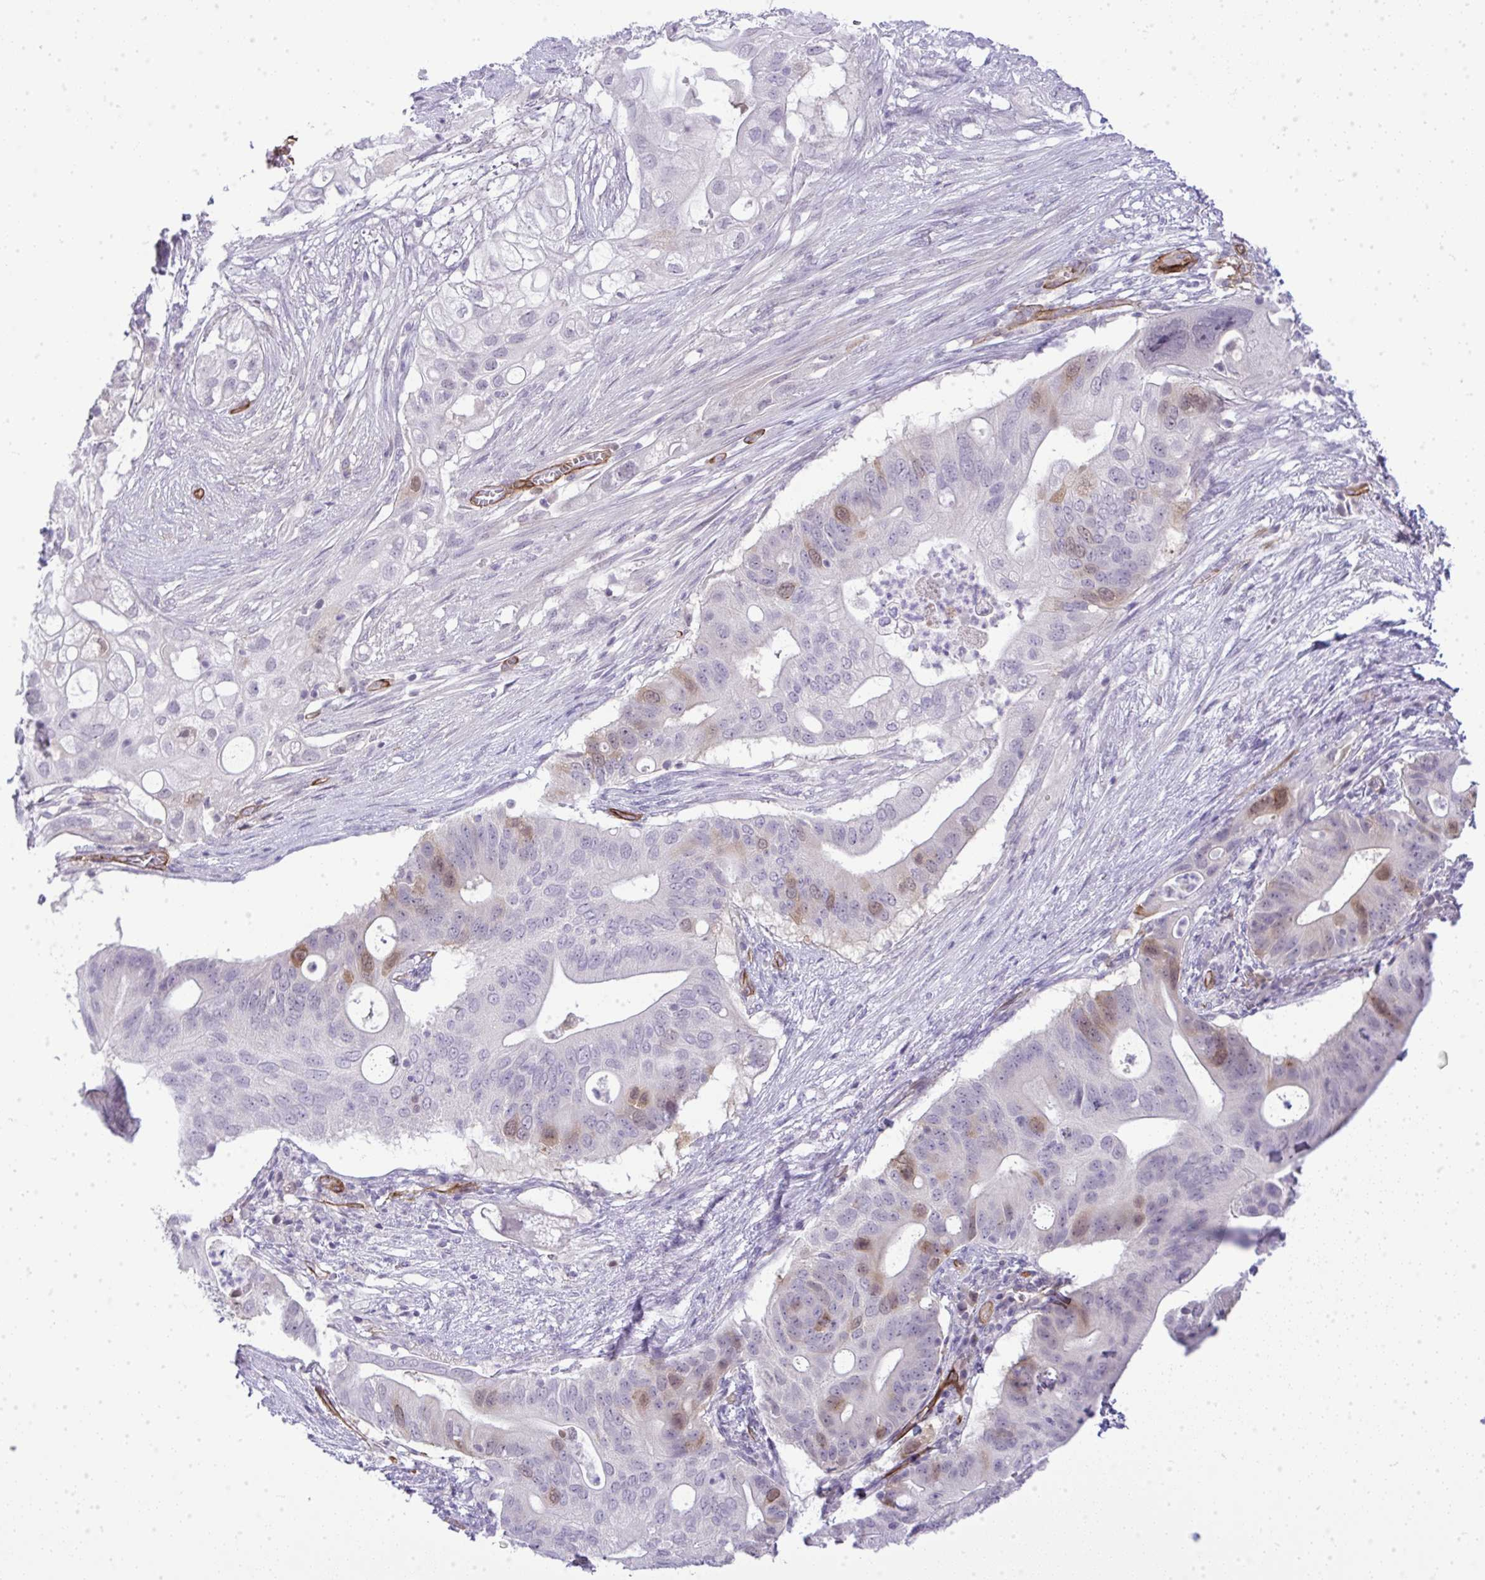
{"staining": {"intensity": "moderate", "quantity": "<25%", "location": "cytoplasmic/membranous,nuclear"}, "tissue": "pancreatic cancer", "cell_type": "Tumor cells", "image_type": "cancer", "snomed": [{"axis": "morphology", "description": "Adenocarcinoma, NOS"}, {"axis": "topography", "description": "Pancreas"}], "caption": "Brown immunohistochemical staining in human pancreatic adenocarcinoma reveals moderate cytoplasmic/membranous and nuclear positivity in approximately <25% of tumor cells.", "gene": "UBE2S", "patient": {"sex": "female", "age": 72}}